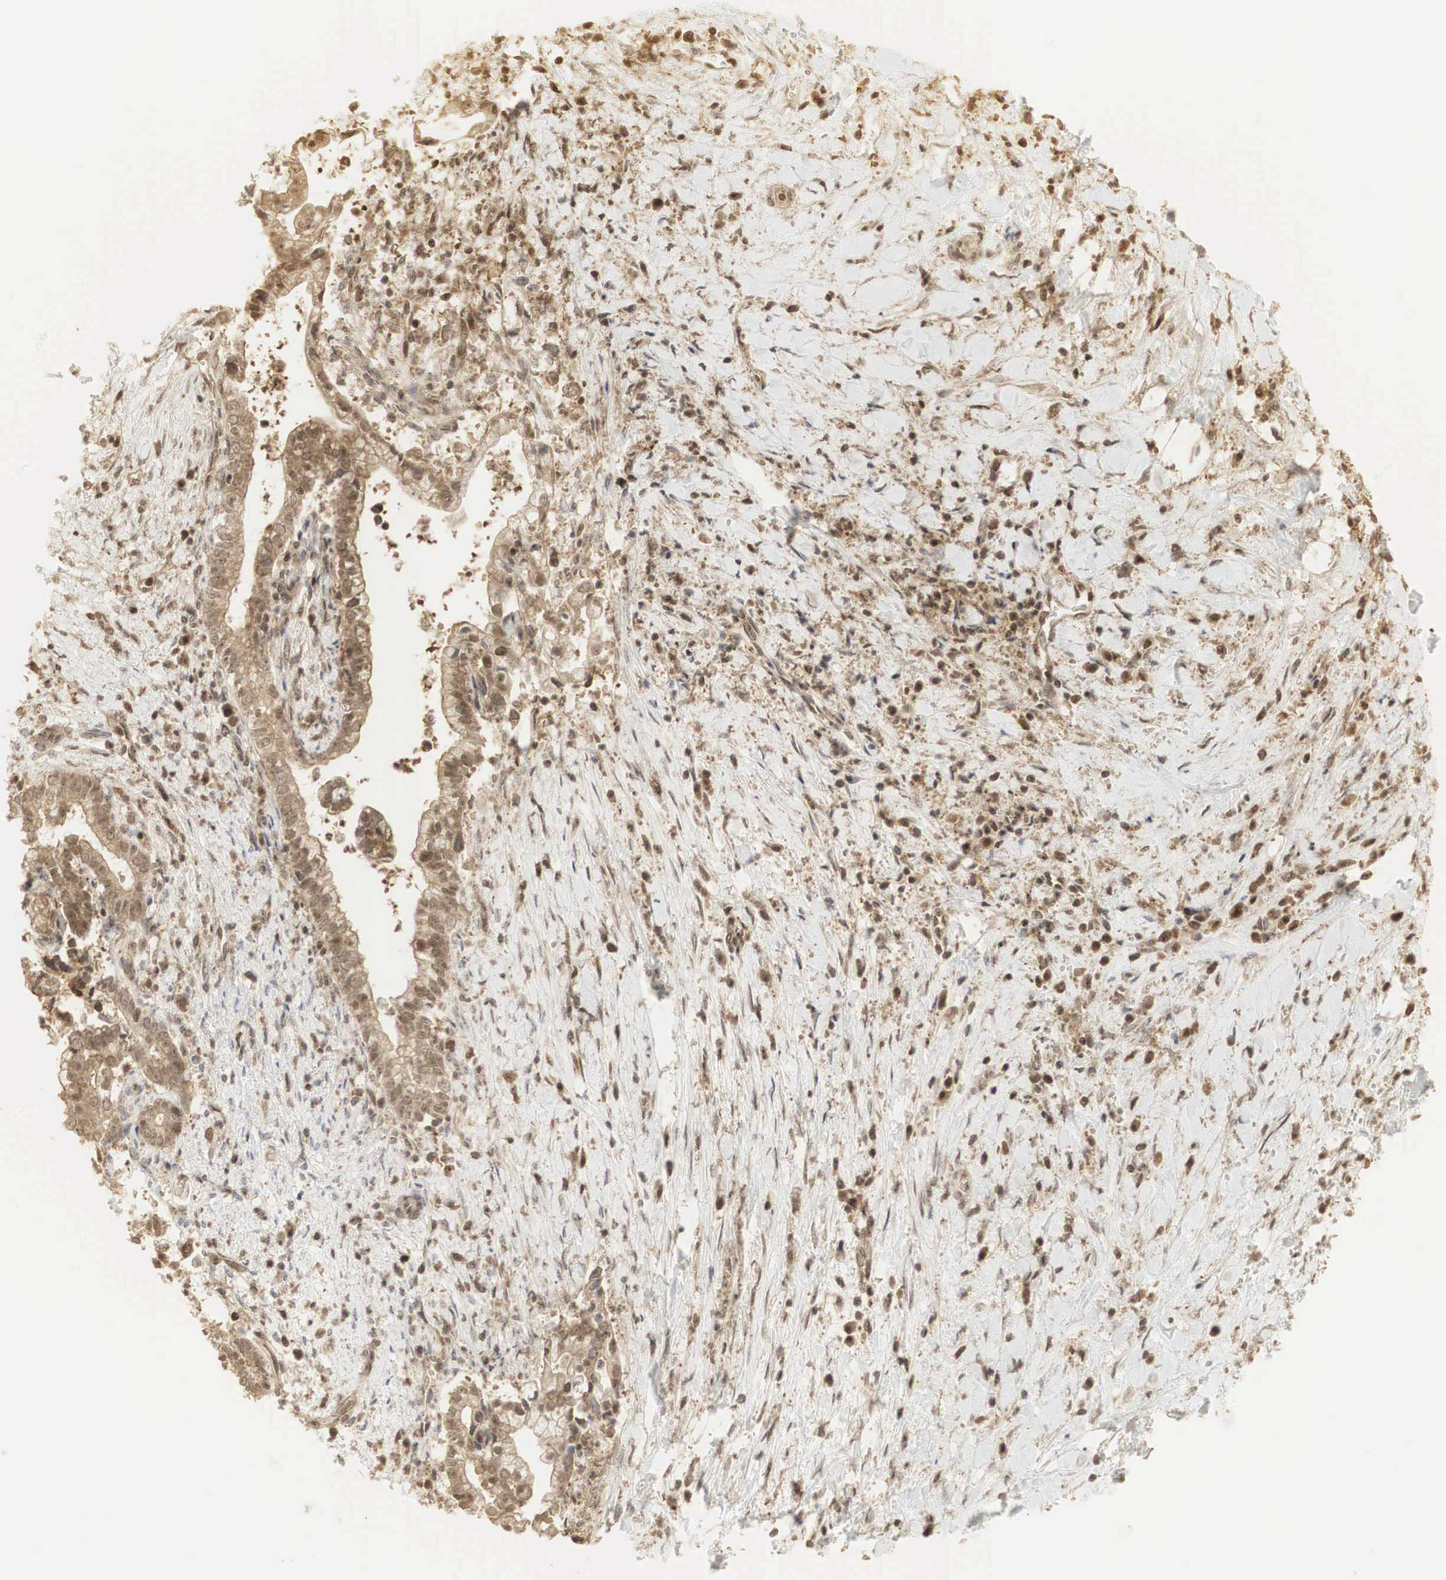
{"staining": {"intensity": "moderate", "quantity": ">75%", "location": "cytoplasmic/membranous,nuclear"}, "tissue": "liver cancer", "cell_type": "Tumor cells", "image_type": "cancer", "snomed": [{"axis": "morphology", "description": "Cholangiocarcinoma"}, {"axis": "topography", "description": "Liver"}], "caption": "Liver cancer stained with DAB (3,3'-diaminobenzidine) IHC reveals medium levels of moderate cytoplasmic/membranous and nuclear positivity in approximately >75% of tumor cells. The protein of interest is stained brown, and the nuclei are stained in blue (DAB IHC with brightfield microscopy, high magnification).", "gene": "RNF113A", "patient": {"sex": "male", "age": 57}}